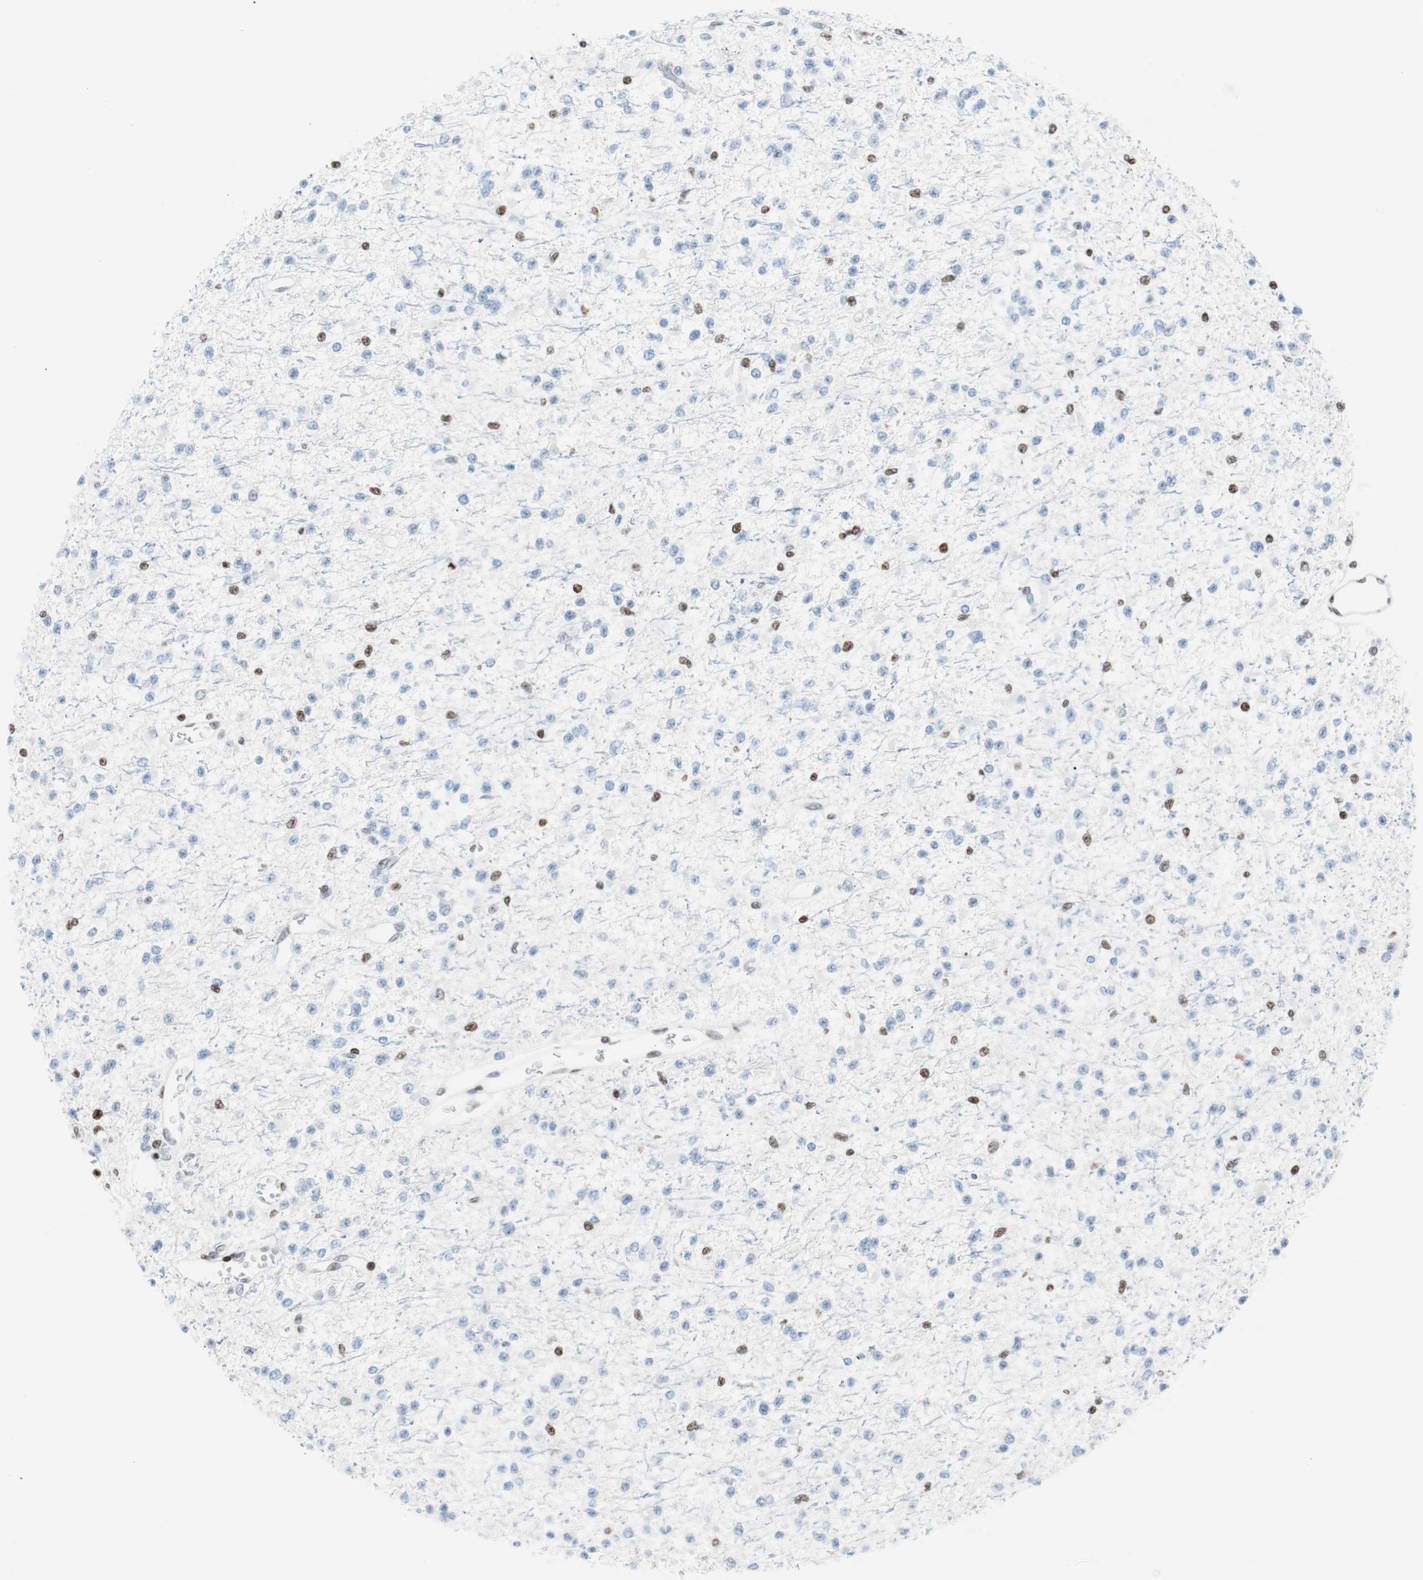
{"staining": {"intensity": "weak", "quantity": "<25%", "location": "nuclear"}, "tissue": "glioma", "cell_type": "Tumor cells", "image_type": "cancer", "snomed": [{"axis": "morphology", "description": "Glioma, malignant, Low grade"}, {"axis": "topography", "description": "Brain"}], "caption": "The image exhibits no staining of tumor cells in low-grade glioma (malignant).", "gene": "CEBPB", "patient": {"sex": "female", "age": 22}}